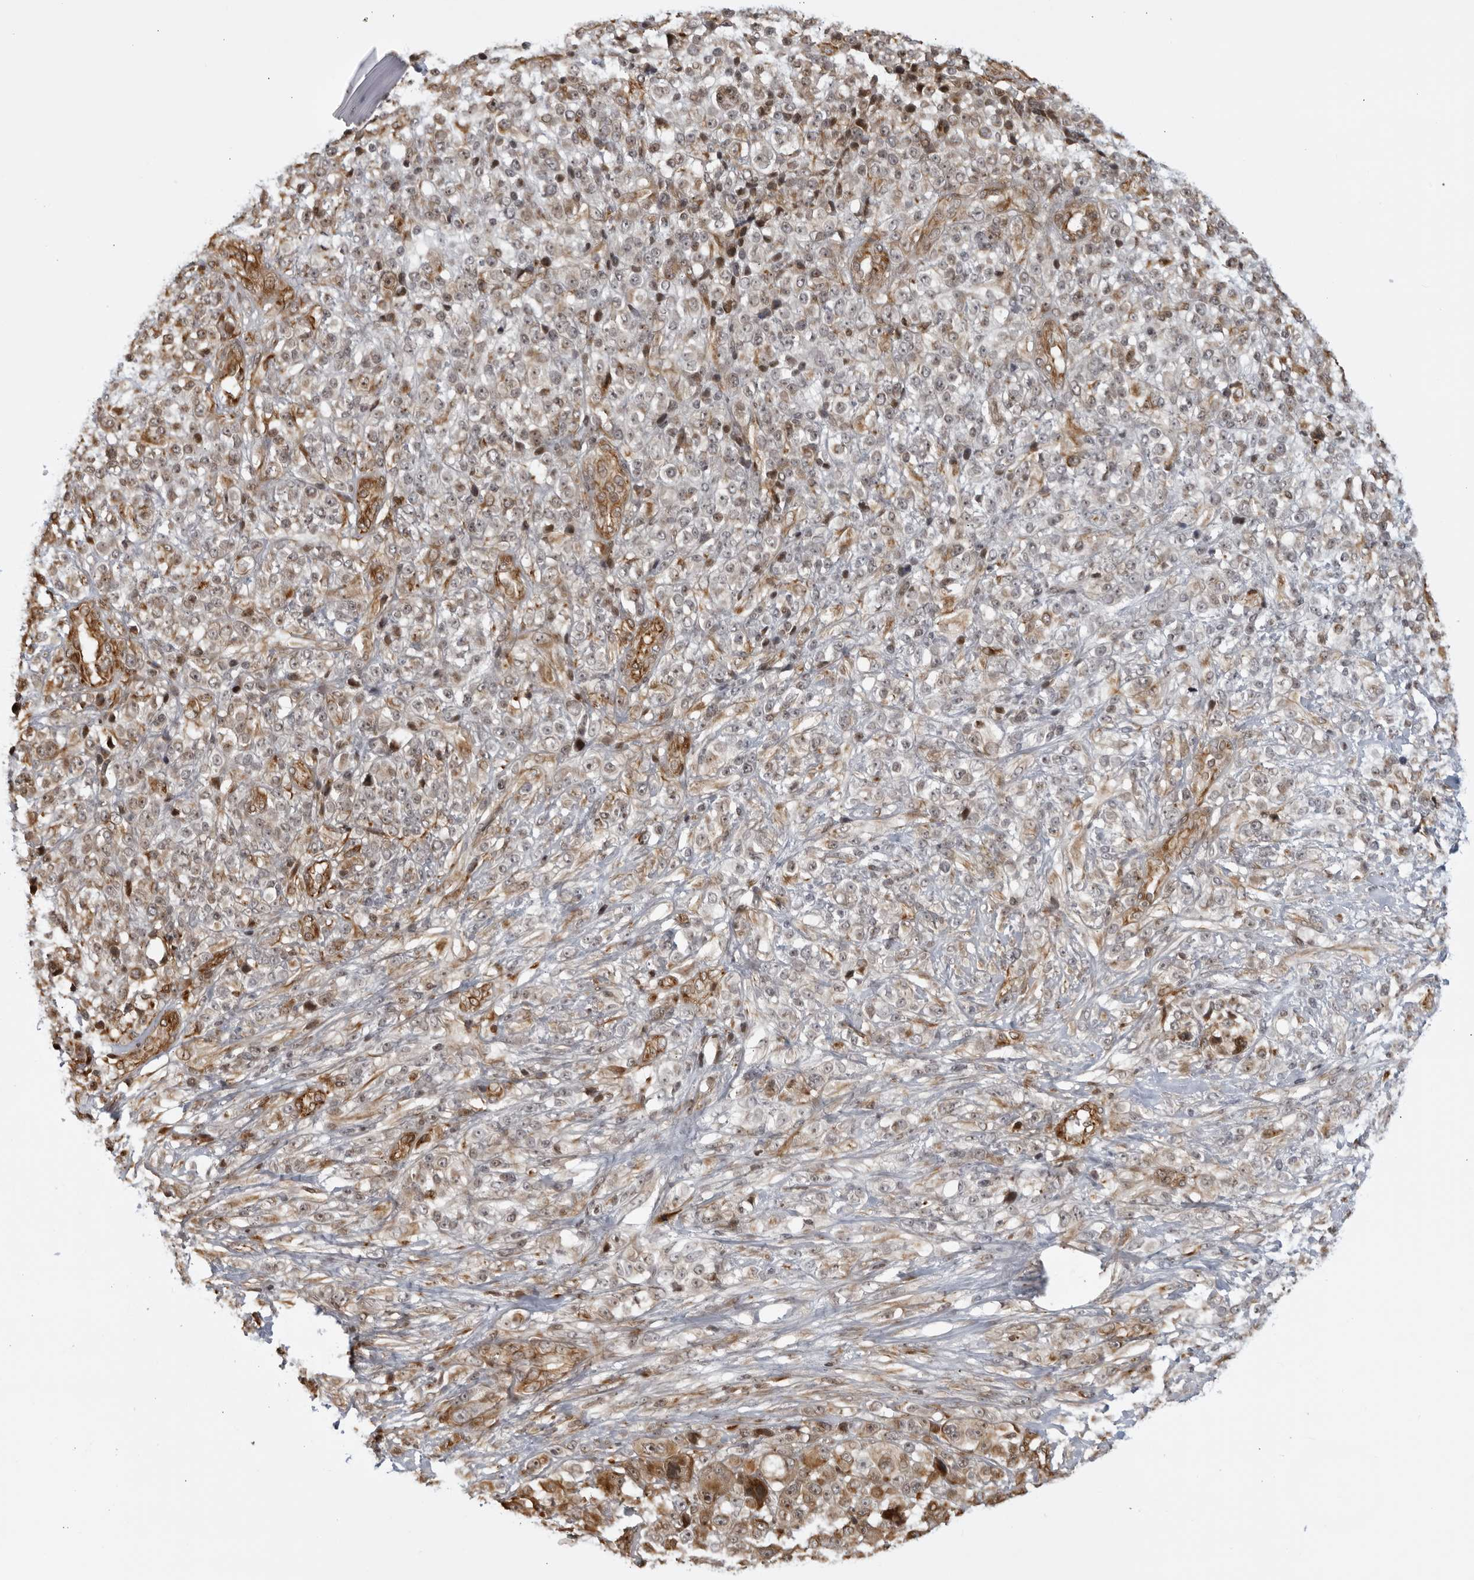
{"staining": {"intensity": "moderate", "quantity": "<25%", "location": "cytoplasmic/membranous"}, "tissue": "melanoma", "cell_type": "Tumor cells", "image_type": "cancer", "snomed": [{"axis": "morphology", "description": "Malignant melanoma, NOS"}, {"axis": "topography", "description": "Skin"}], "caption": "Brown immunohistochemical staining in human melanoma demonstrates moderate cytoplasmic/membranous expression in approximately <25% of tumor cells.", "gene": "TCF21", "patient": {"sex": "female", "age": 55}}